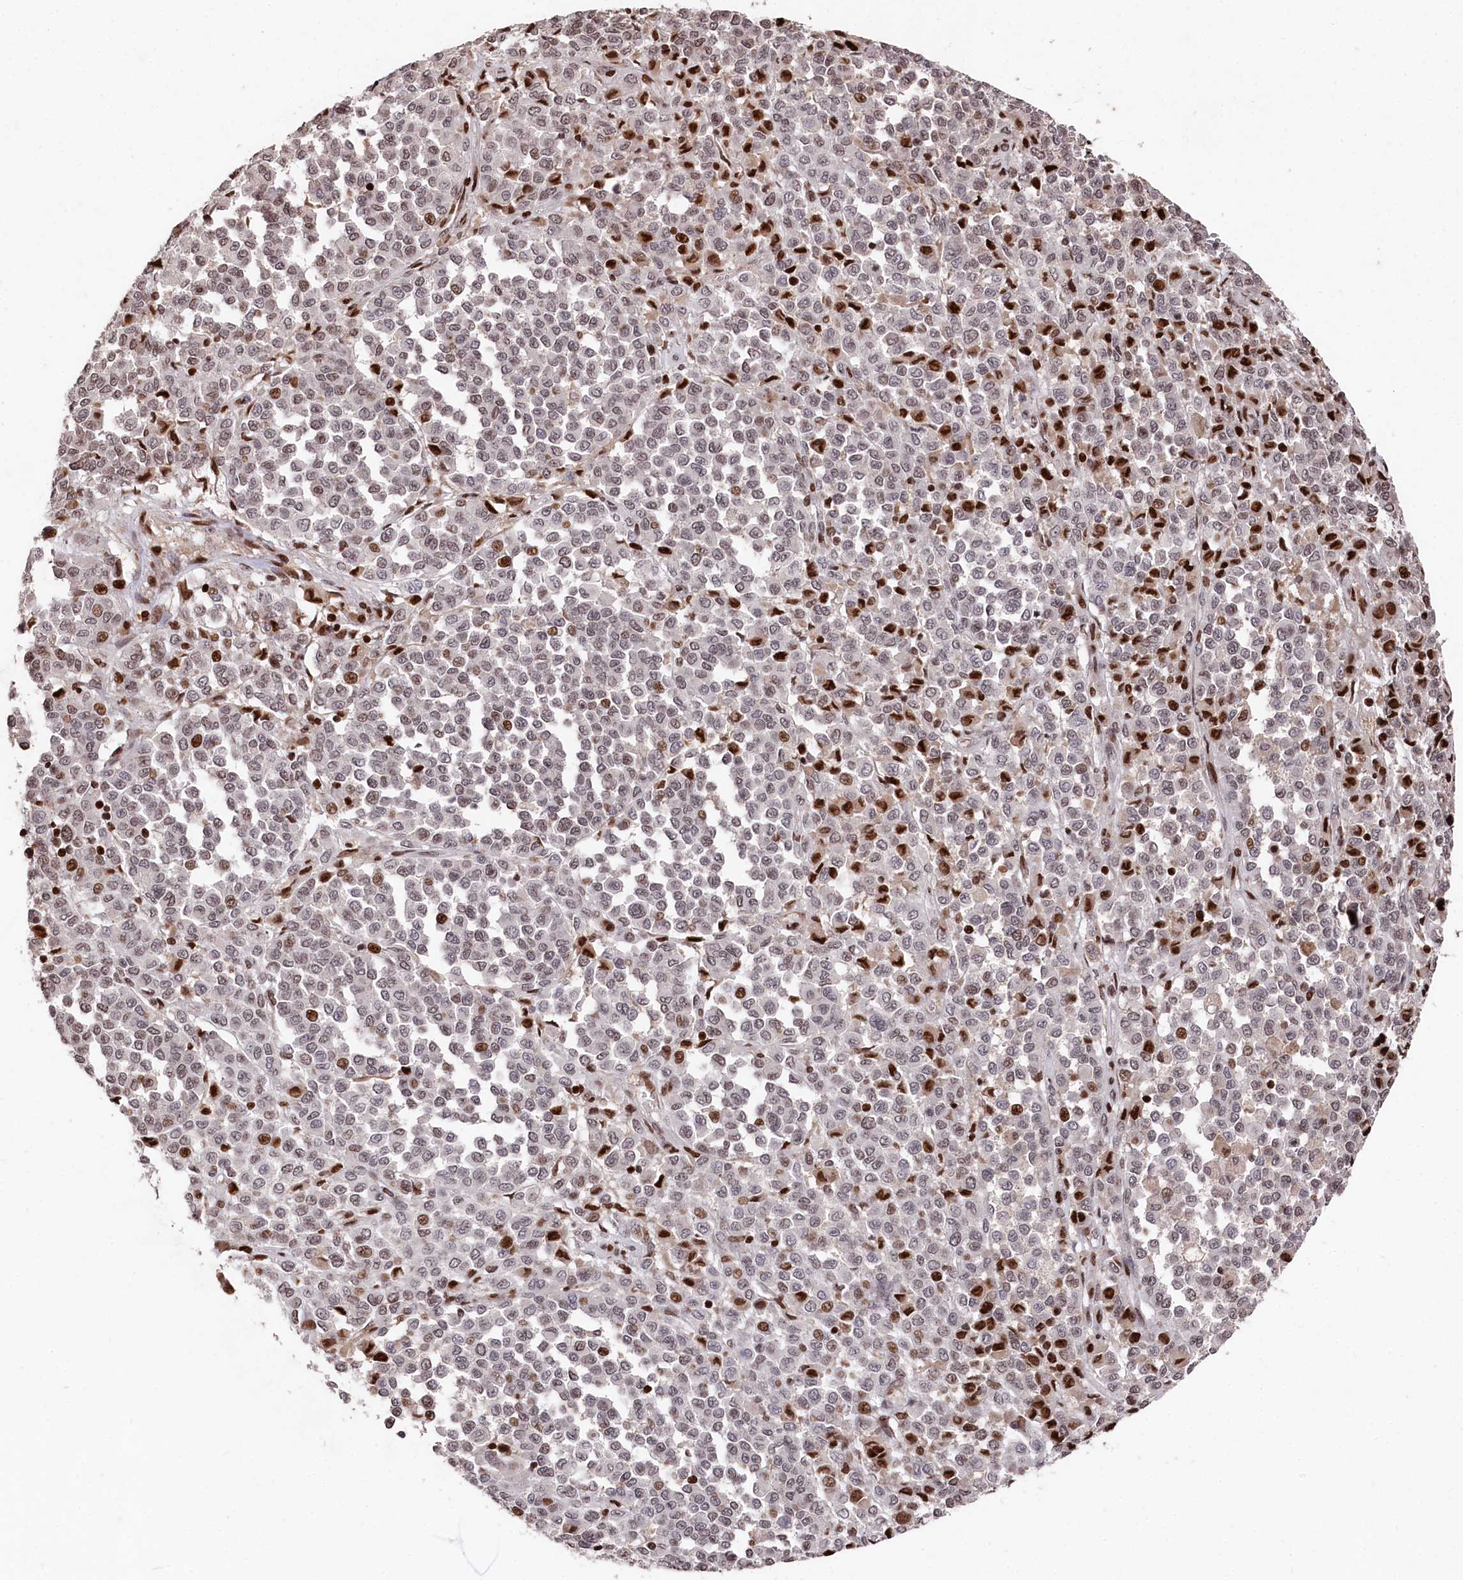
{"staining": {"intensity": "weak", "quantity": "<25%", "location": "nuclear"}, "tissue": "melanoma", "cell_type": "Tumor cells", "image_type": "cancer", "snomed": [{"axis": "morphology", "description": "Malignant melanoma, Metastatic site"}, {"axis": "topography", "description": "Pancreas"}], "caption": "The image exhibits no significant staining in tumor cells of melanoma.", "gene": "MCF2L2", "patient": {"sex": "female", "age": 30}}